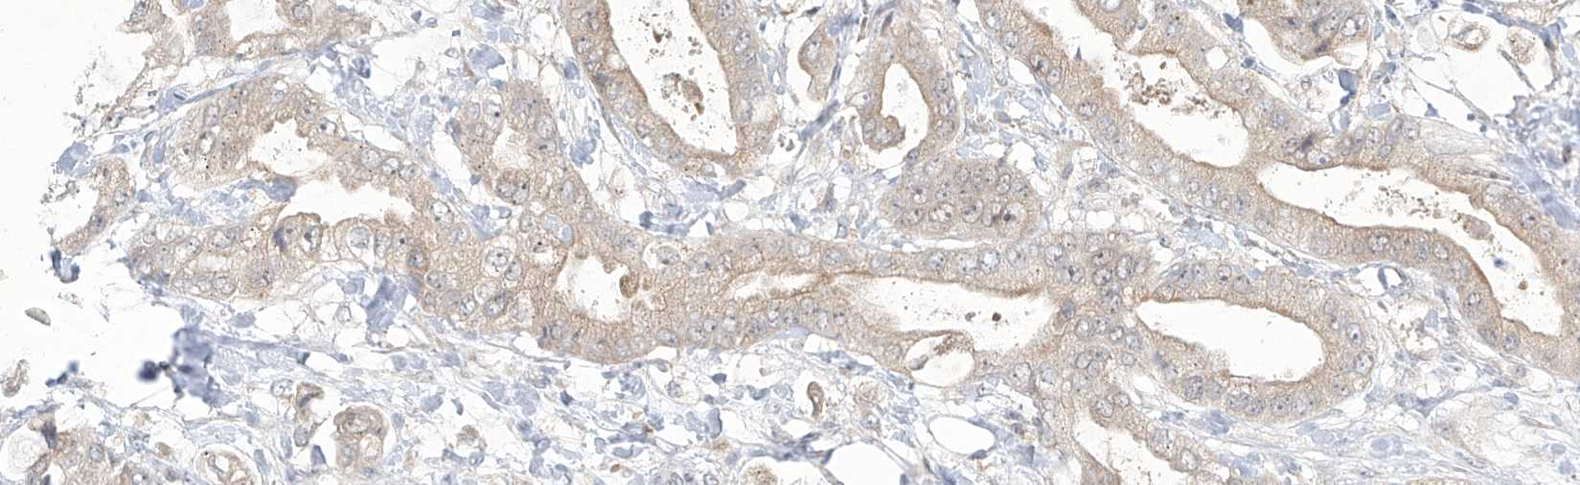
{"staining": {"intensity": "negative", "quantity": "none", "location": "none"}, "tissue": "stomach cancer", "cell_type": "Tumor cells", "image_type": "cancer", "snomed": [{"axis": "morphology", "description": "Adenocarcinoma, NOS"}, {"axis": "topography", "description": "Stomach"}], "caption": "Tumor cells are negative for protein expression in human stomach cancer (adenocarcinoma).", "gene": "HDDC2", "patient": {"sex": "male", "age": 62}}